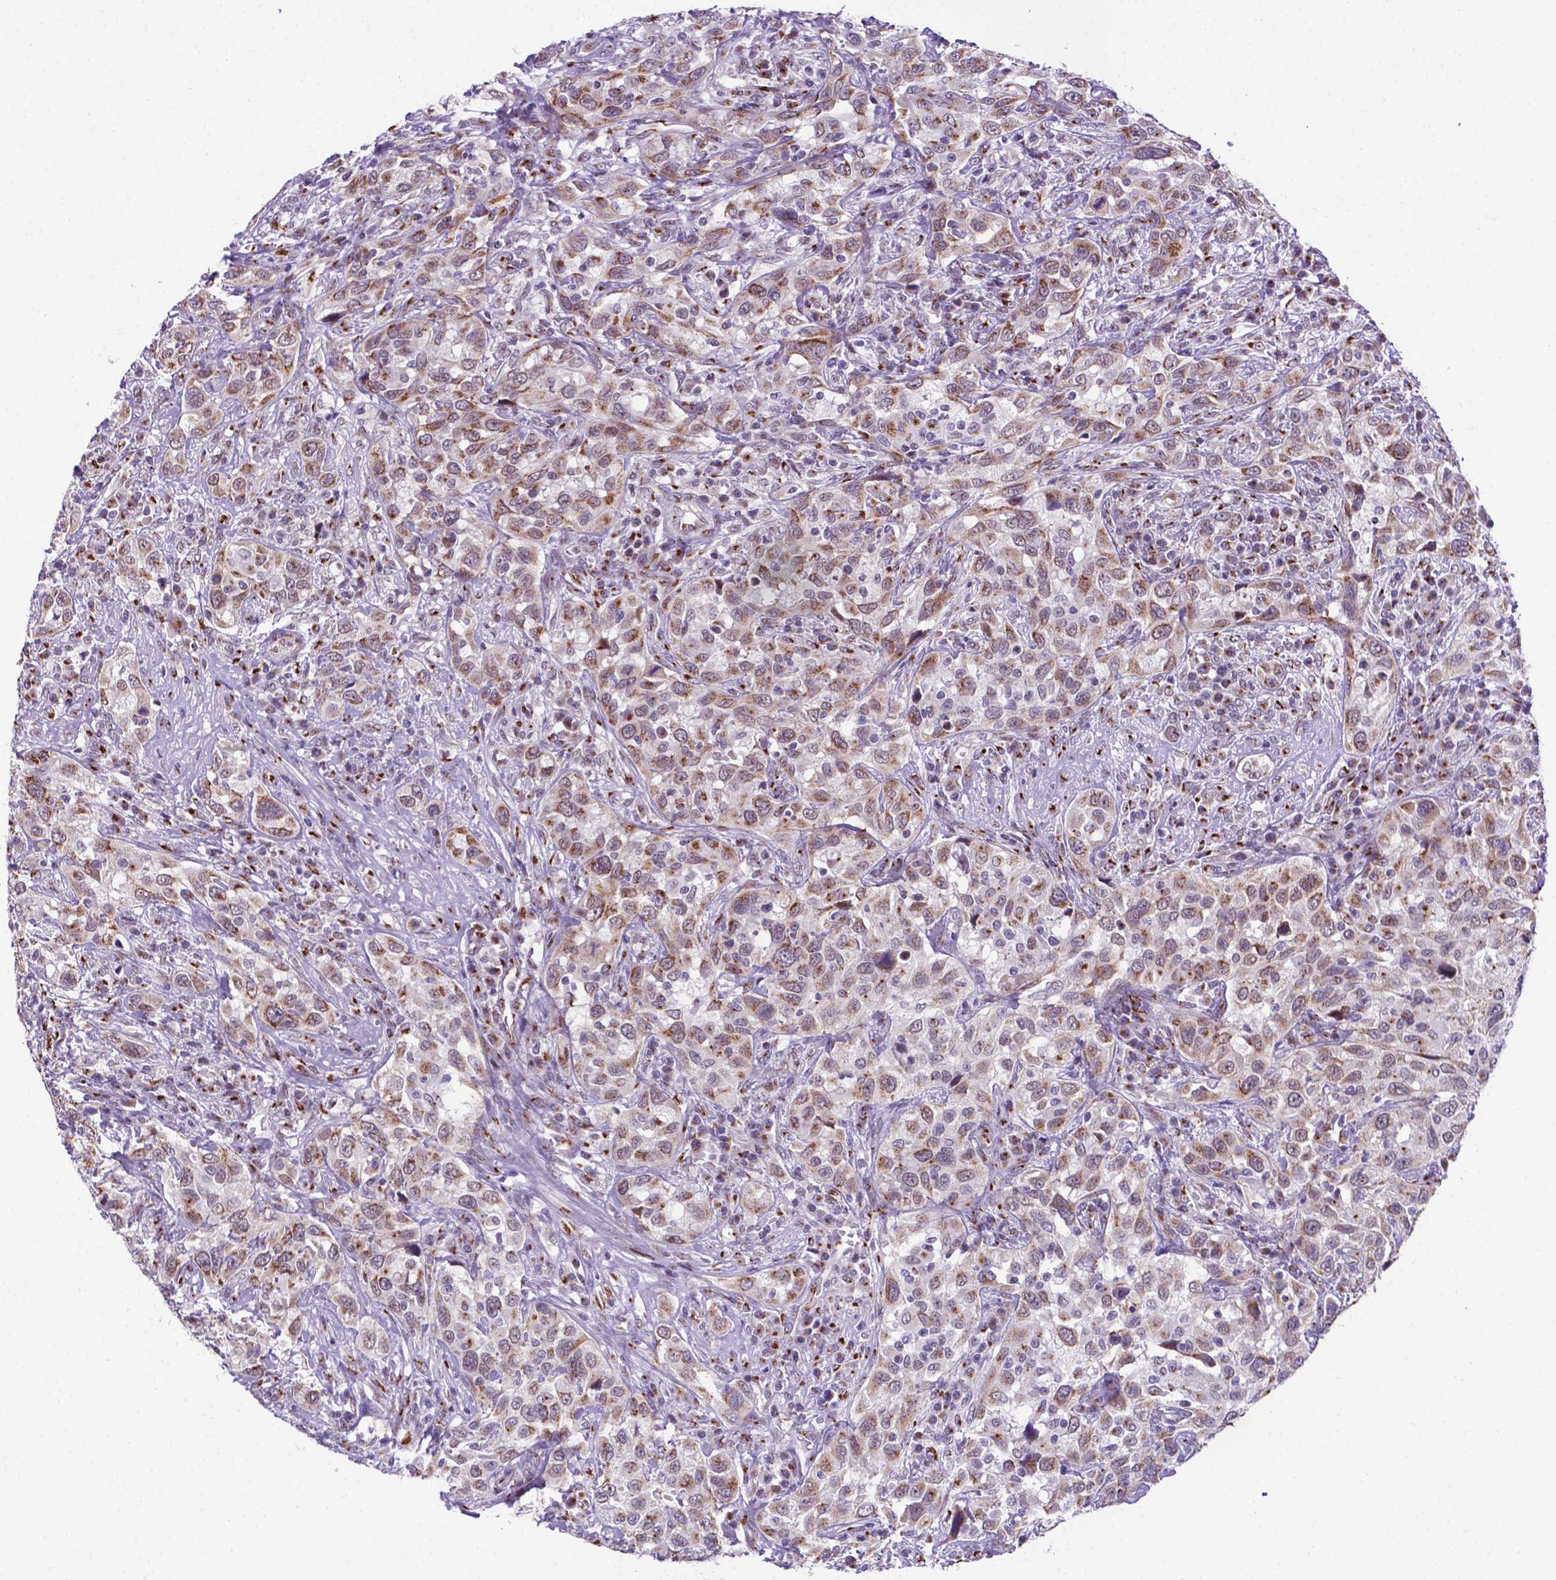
{"staining": {"intensity": "weak", "quantity": "25%-75%", "location": "cytoplasmic/membranous"}, "tissue": "urothelial cancer", "cell_type": "Tumor cells", "image_type": "cancer", "snomed": [{"axis": "morphology", "description": "Urothelial carcinoma, NOS"}, {"axis": "morphology", "description": "Urothelial carcinoma, High grade"}, {"axis": "topography", "description": "Urinary bladder"}], "caption": "Immunohistochemical staining of human urothelial cancer shows low levels of weak cytoplasmic/membranous staining in approximately 25%-75% of tumor cells. (brown staining indicates protein expression, while blue staining denotes nuclei).", "gene": "MRPL10", "patient": {"sex": "female", "age": 64}}